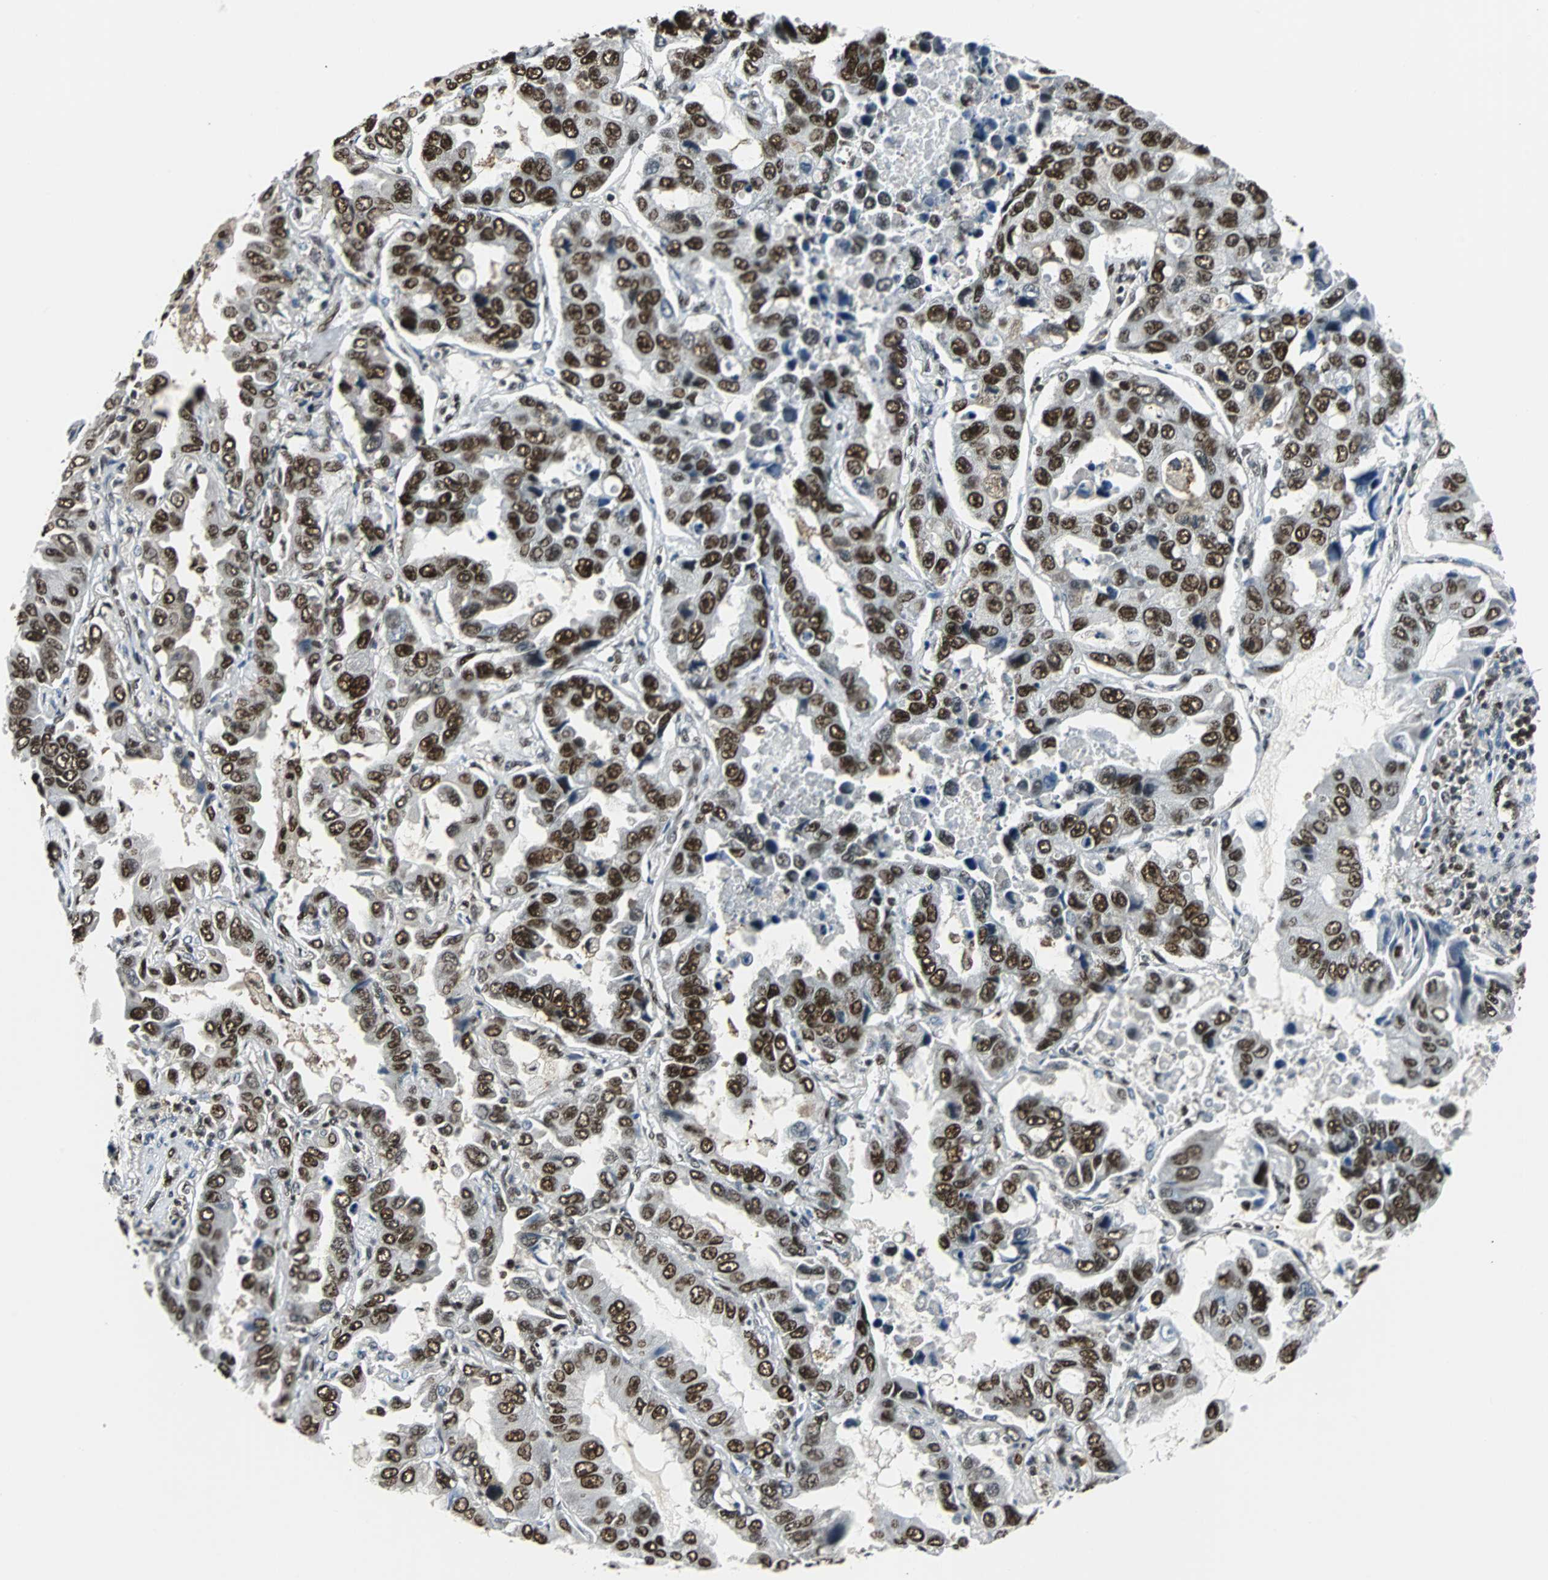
{"staining": {"intensity": "strong", "quantity": ">75%", "location": "nuclear"}, "tissue": "lung cancer", "cell_type": "Tumor cells", "image_type": "cancer", "snomed": [{"axis": "morphology", "description": "Adenocarcinoma, NOS"}, {"axis": "topography", "description": "Lung"}], "caption": "Immunohistochemistry (DAB) staining of human lung cancer reveals strong nuclear protein staining in approximately >75% of tumor cells. The staining was performed using DAB to visualize the protein expression in brown, while the nuclei were stained in blue with hematoxylin (Magnification: 20x).", "gene": "XRCC4", "patient": {"sex": "male", "age": 64}}